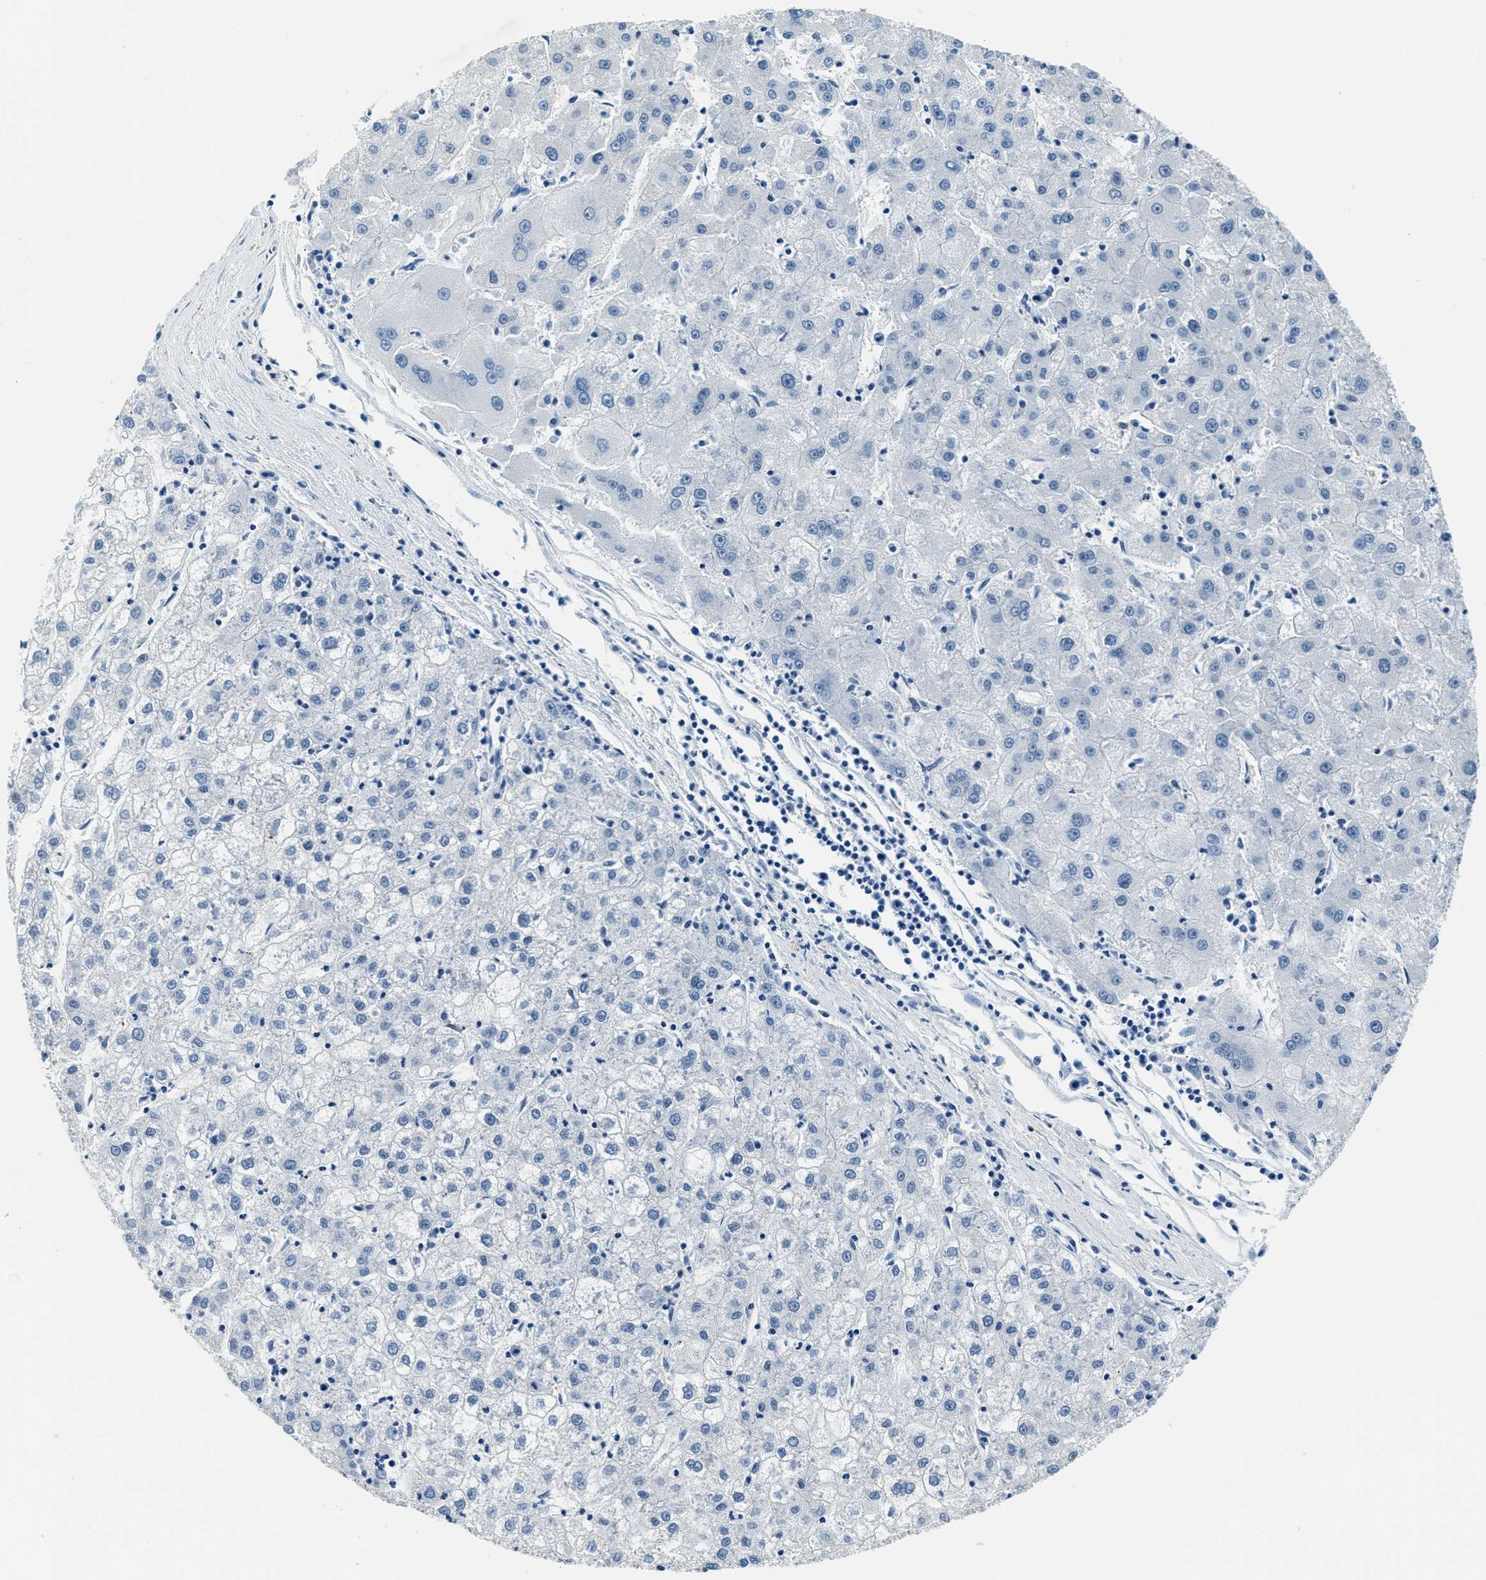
{"staining": {"intensity": "negative", "quantity": "none", "location": "none"}, "tissue": "liver cancer", "cell_type": "Tumor cells", "image_type": "cancer", "snomed": [{"axis": "morphology", "description": "Carcinoma, Hepatocellular, NOS"}, {"axis": "topography", "description": "Liver"}], "caption": "Immunohistochemistry image of human hepatocellular carcinoma (liver) stained for a protein (brown), which demonstrates no expression in tumor cells.", "gene": "TWF1", "patient": {"sex": "male", "age": 72}}